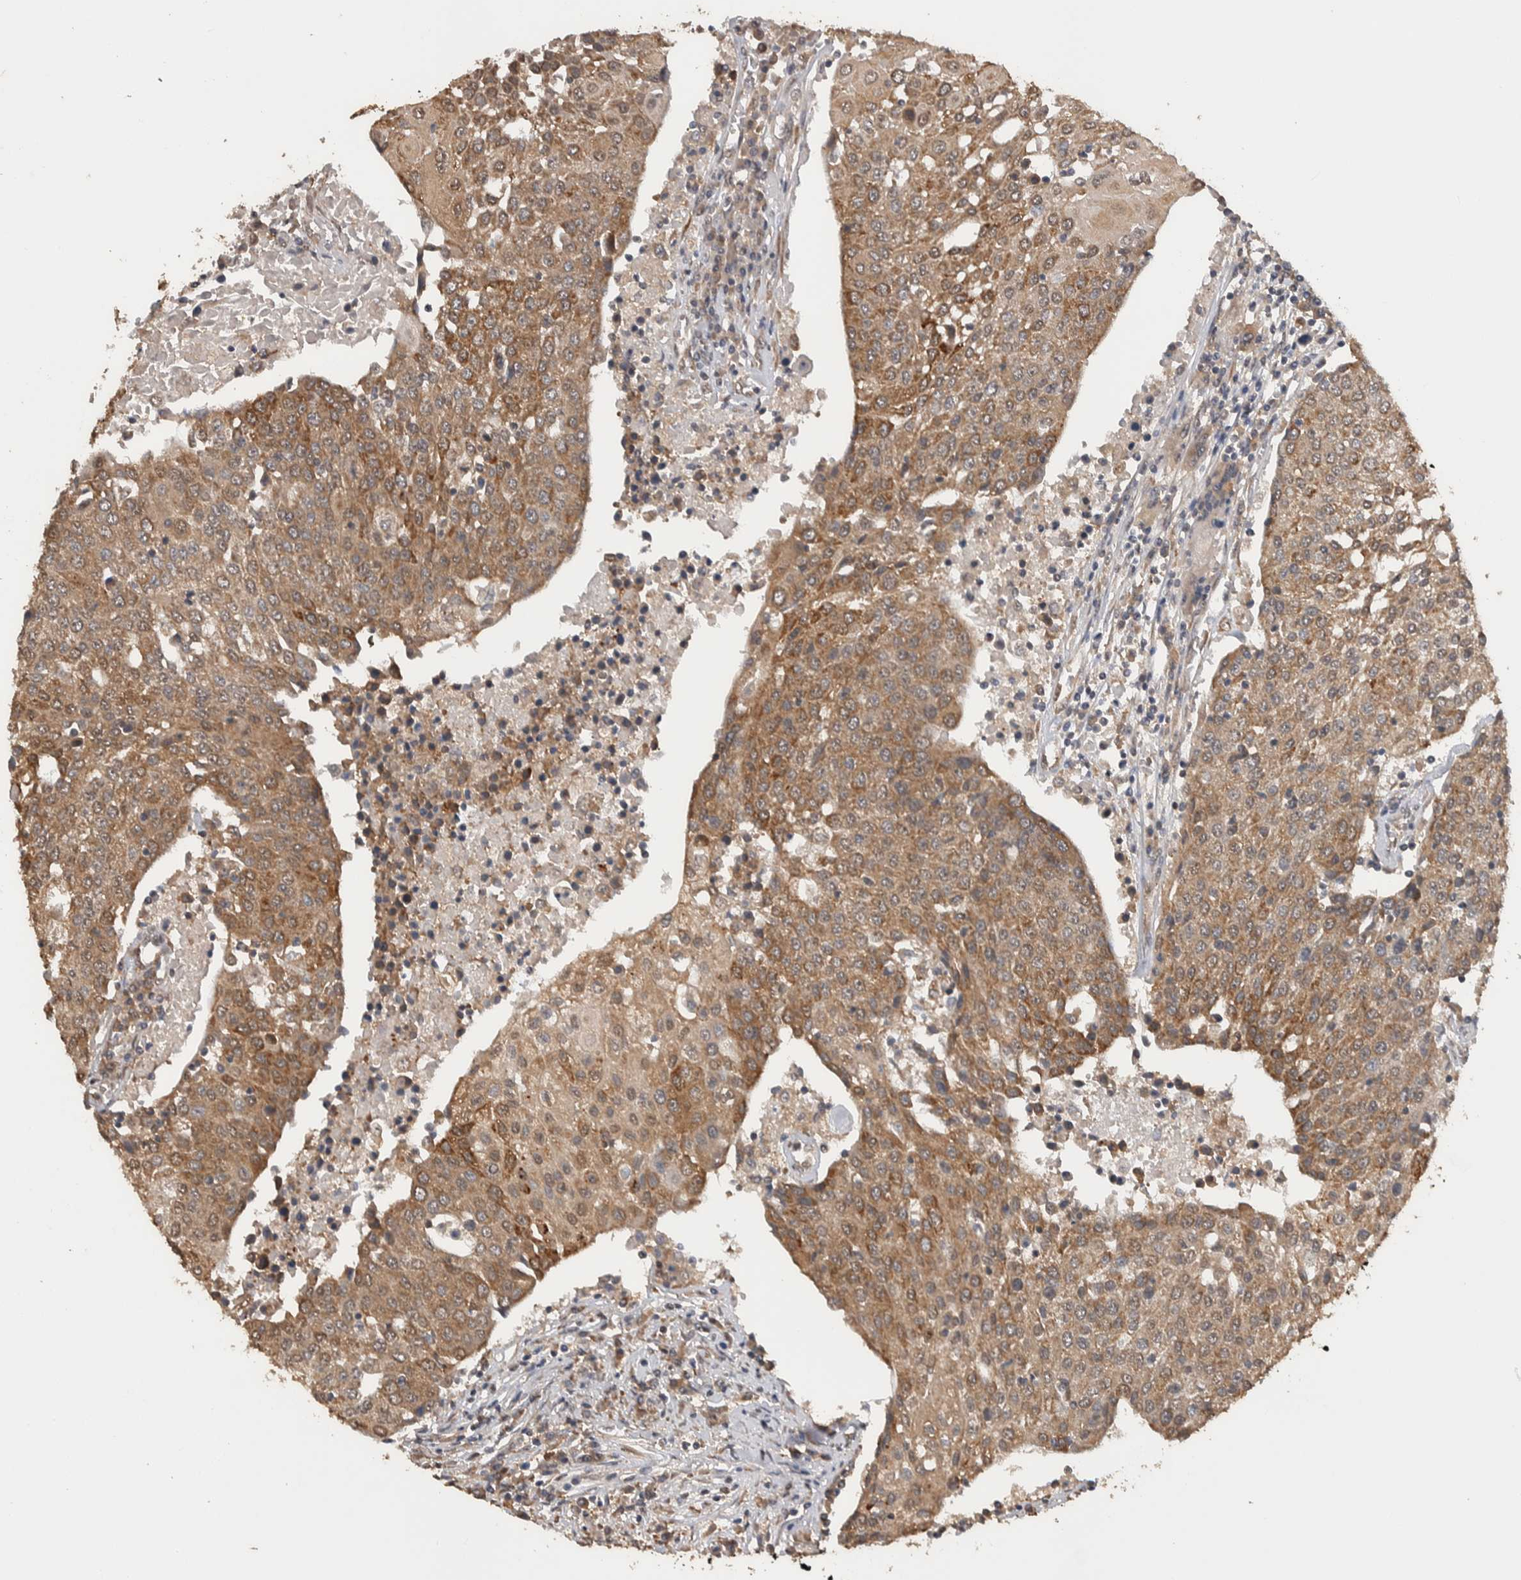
{"staining": {"intensity": "moderate", "quantity": ">75%", "location": "cytoplasmic/membranous"}, "tissue": "urothelial cancer", "cell_type": "Tumor cells", "image_type": "cancer", "snomed": [{"axis": "morphology", "description": "Urothelial carcinoma, High grade"}, {"axis": "topography", "description": "Urinary bladder"}], "caption": "IHC of human urothelial cancer shows medium levels of moderate cytoplasmic/membranous positivity in approximately >75% of tumor cells.", "gene": "DVL2", "patient": {"sex": "female", "age": 85}}